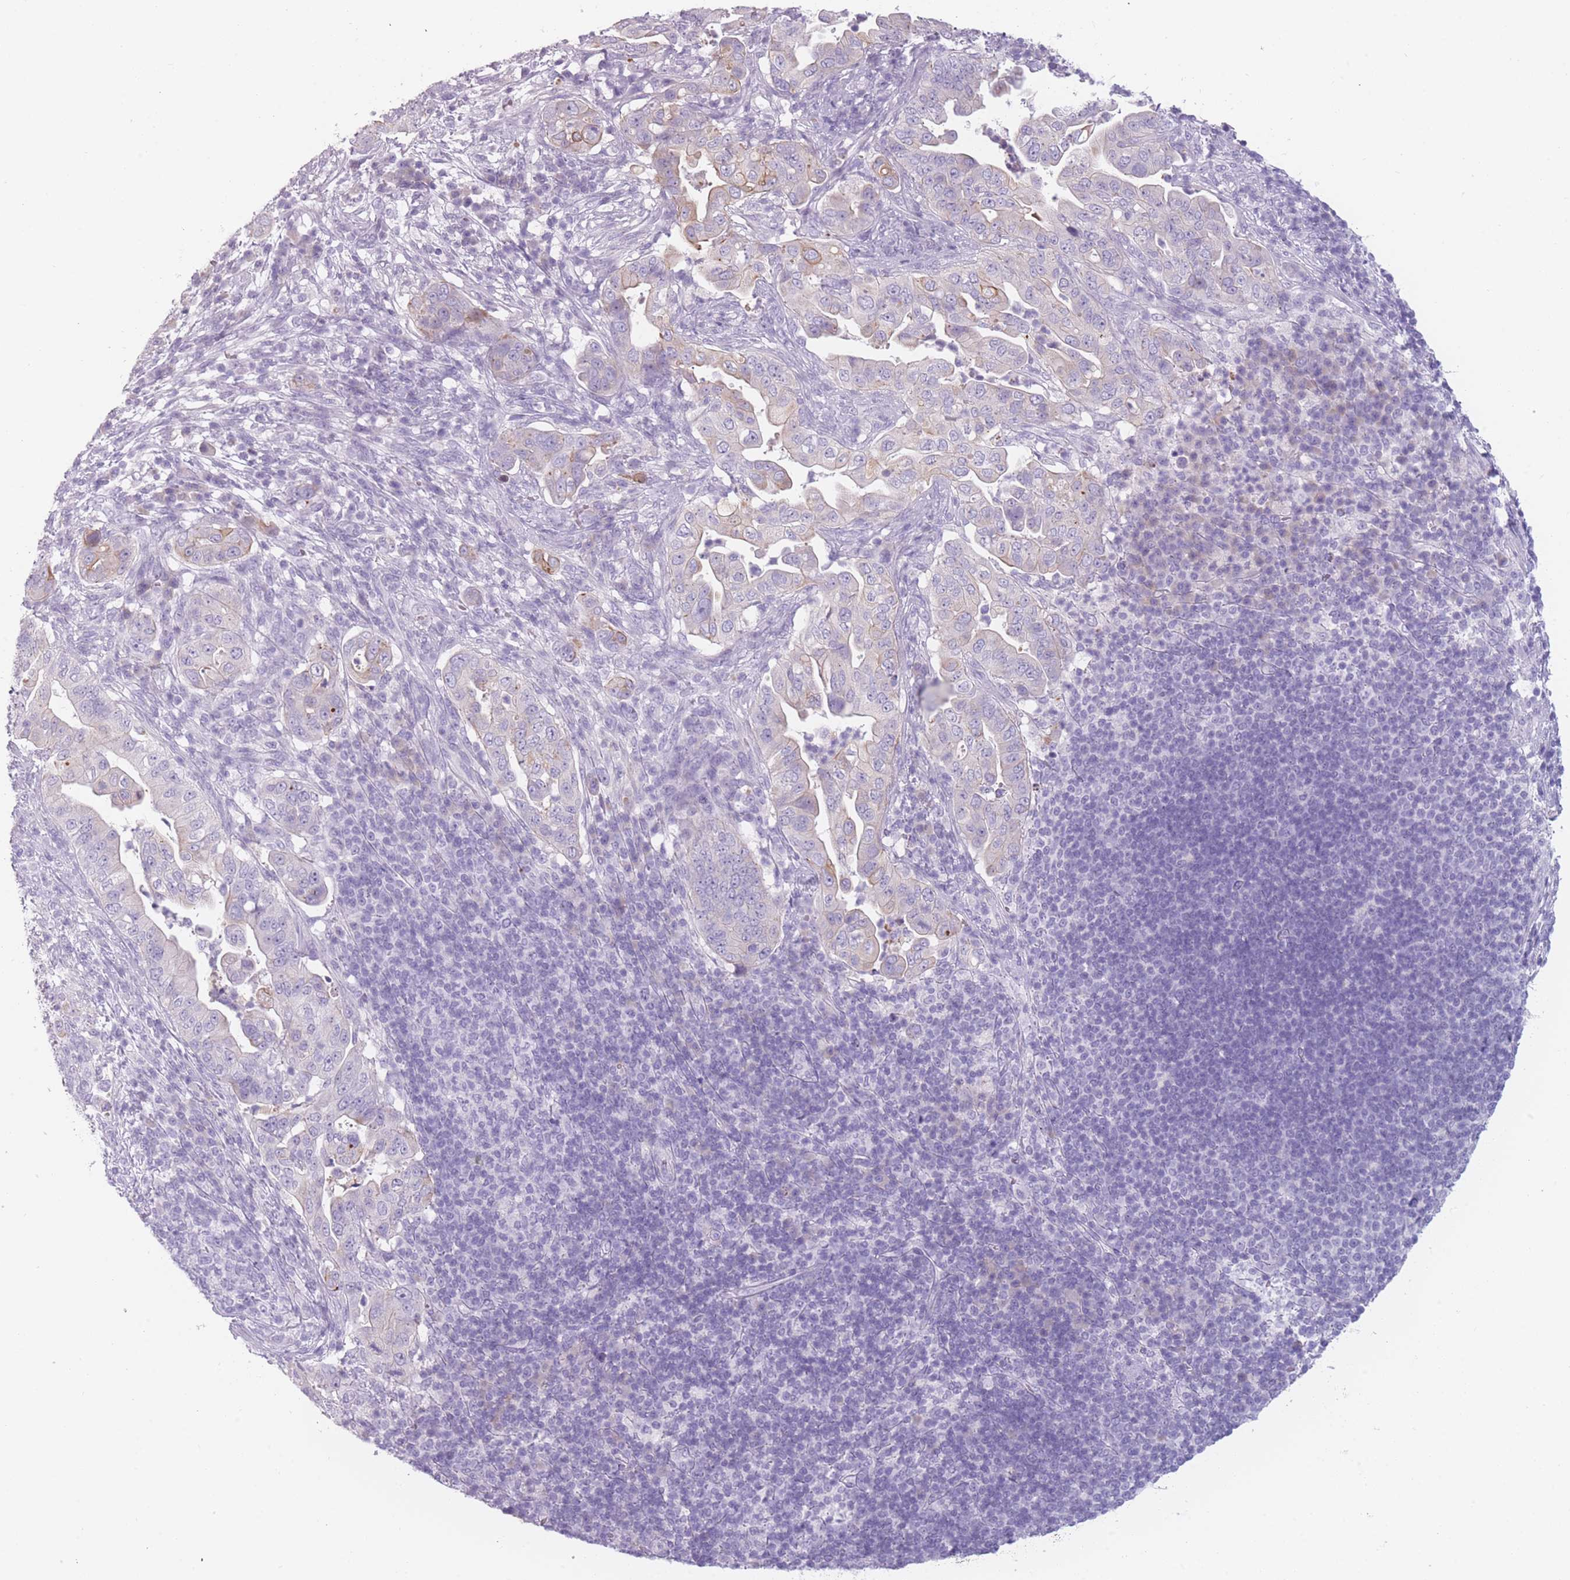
{"staining": {"intensity": "moderate", "quantity": "<25%", "location": "cytoplasmic/membranous"}, "tissue": "pancreatic cancer", "cell_type": "Tumor cells", "image_type": "cancer", "snomed": [{"axis": "morphology", "description": "Adenocarcinoma, NOS"}, {"axis": "topography", "description": "Pancreas"}], "caption": "Pancreatic cancer stained with immunohistochemistry reveals moderate cytoplasmic/membranous expression in approximately <25% of tumor cells.", "gene": "PPFIA3", "patient": {"sex": "female", "age": 63}}